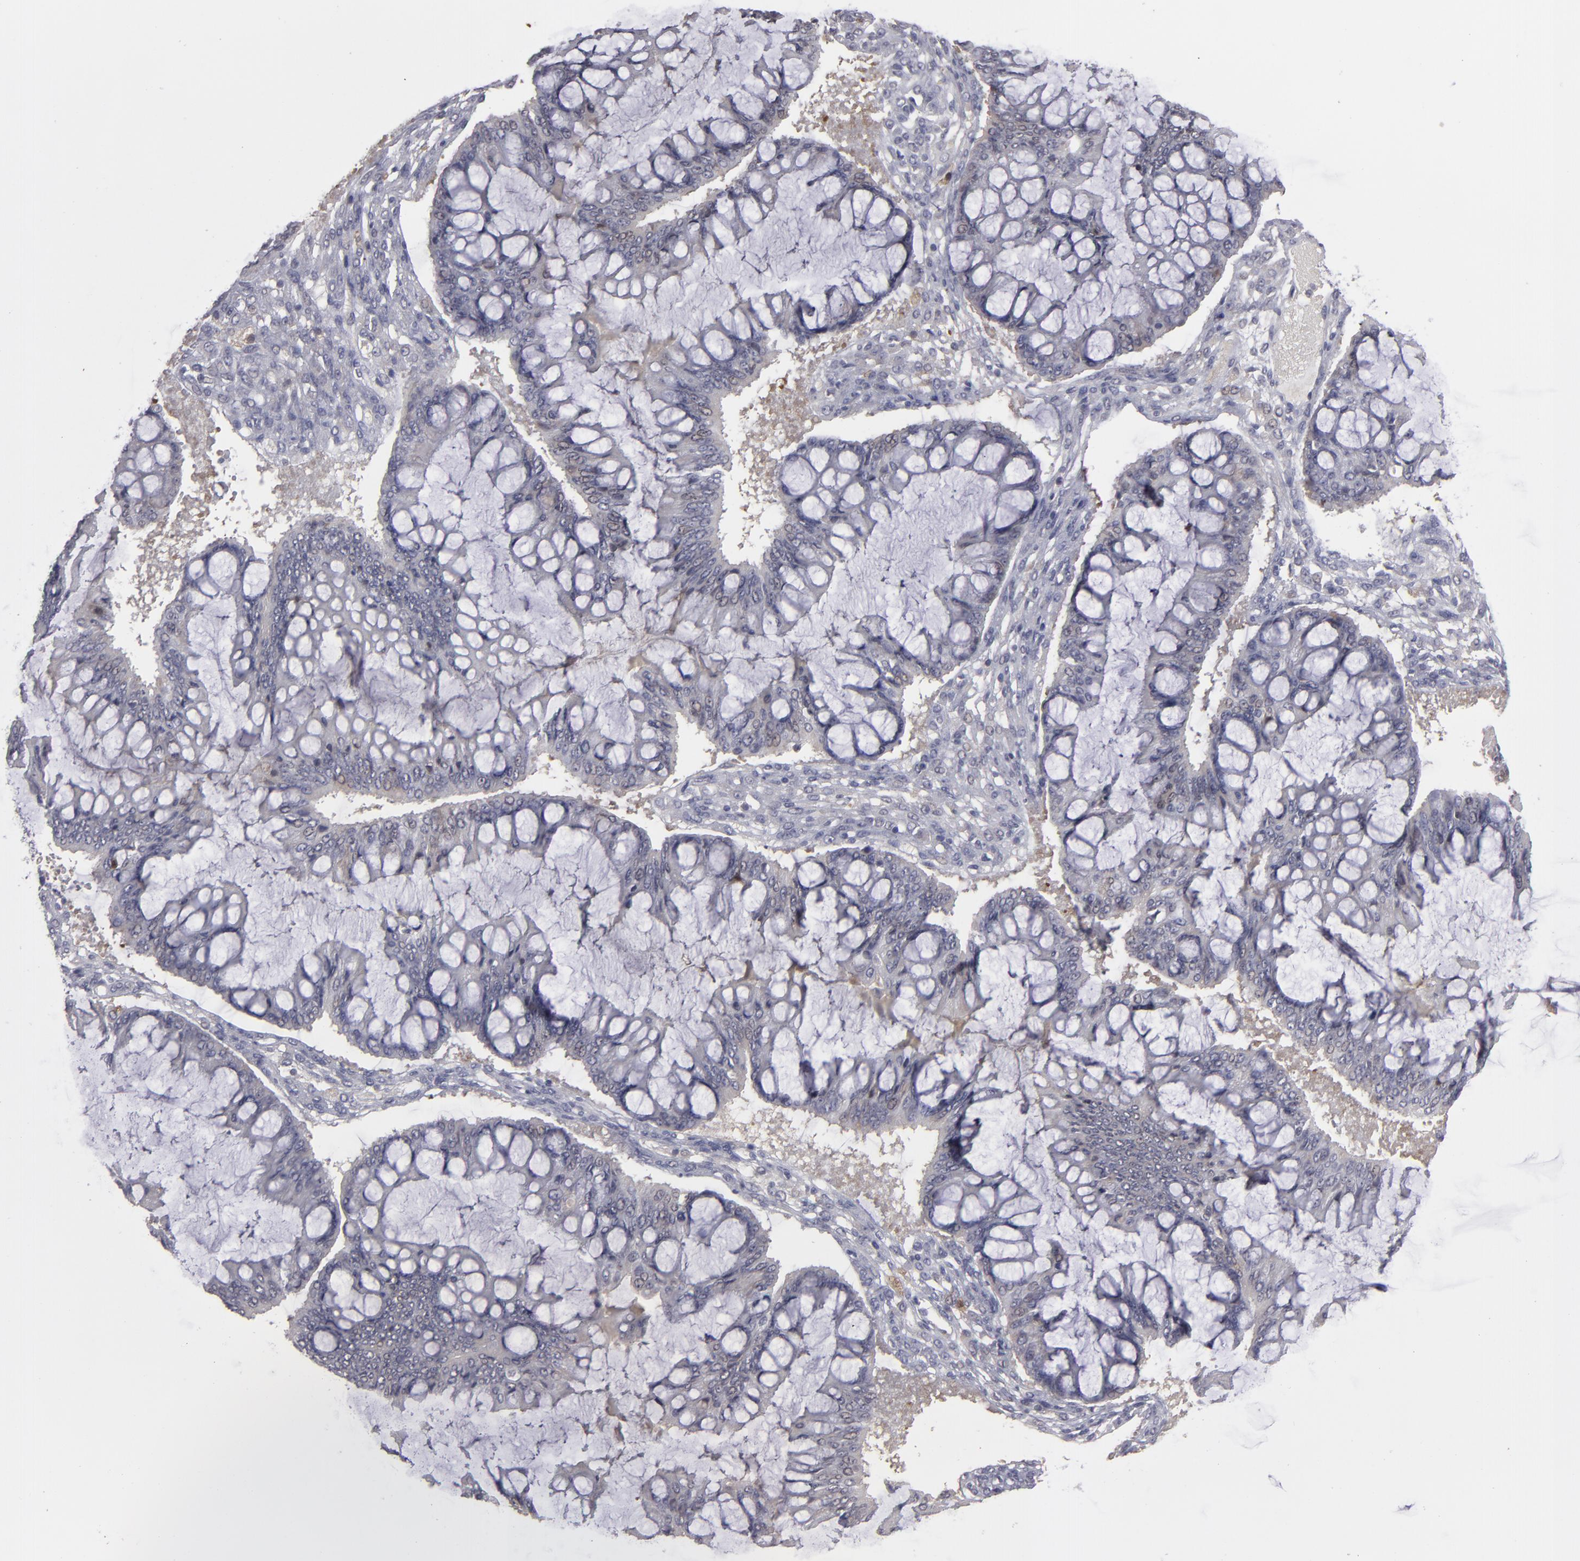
{"staining": {"intensity": "negative", "quantity": "none", "location": "none"}, "tissue": "ovarian cancer", "cell_type": "Tumor cells", "image_type": "cancer", "snomed": [{"axis": "morphology", "description": "Cystadenocarcinoma, mucinous, NOS"}, {"axis": "topography", "description": "Ovary"}], "caption": "There is no significant staining in tumor cells of mucinous cystadenocarcinoma (ovarian).", "gene": "SEMA3G", "patient": {"sex": "female", "age": 73}}